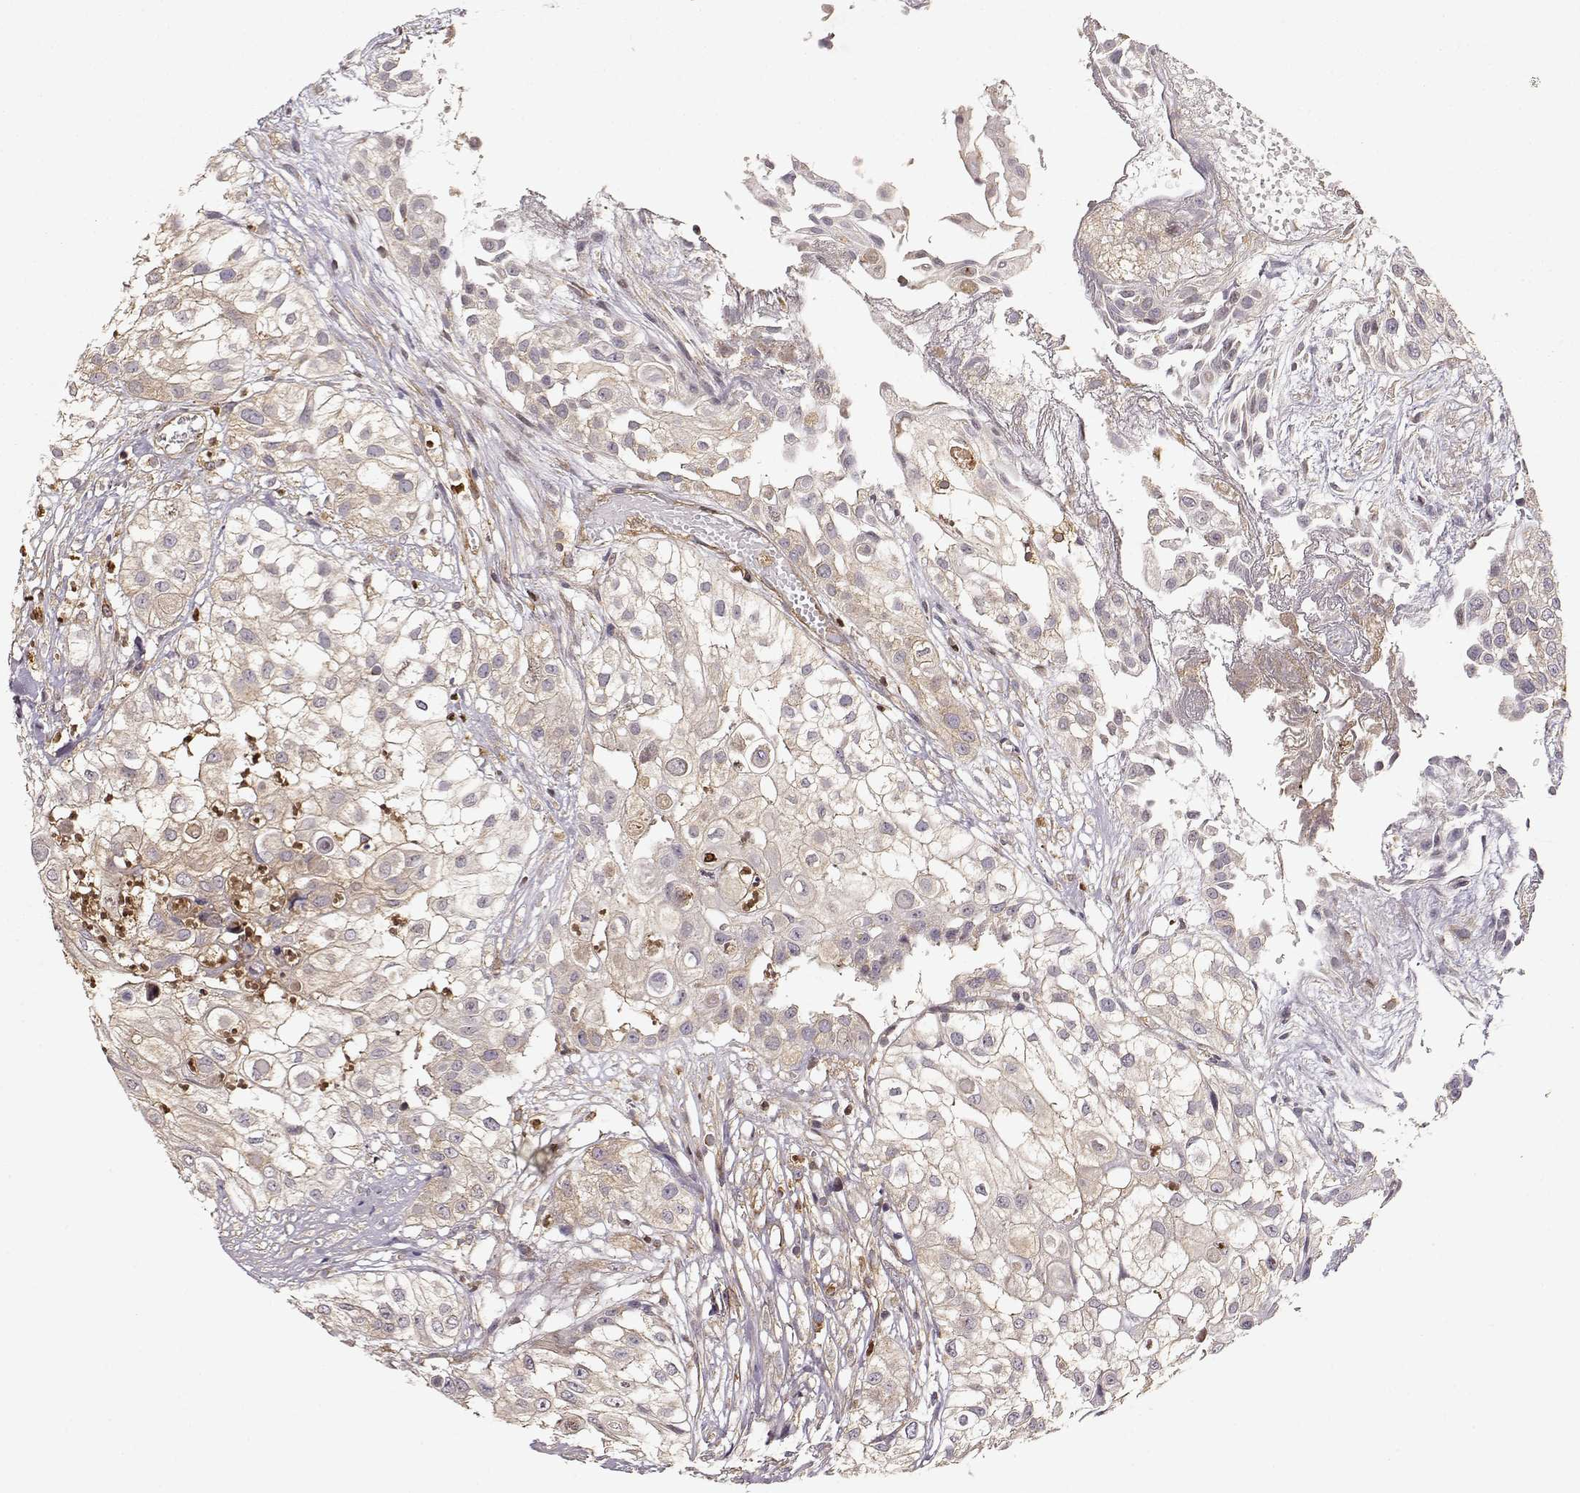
{"staining": {"intensity": "weak", "quantity": ">75%", "location": "cytoplasmic/membranous"}, "tissue": "urothelial cancer", "cell_type": "Tumor cells", "image_type": "cancer", "snomed": [{"axis": "morphology", "description": "Urothelial carcinoma, High grade"}, {"axis": "topography", "description": "Urinary bladder"}], "caption": "An immunohistochemistry photomicrograph of neoplastic tissue is shown. Protein staining in brown shows weak cytoplasmic/membranous positivity in urothelial carcinoma (high-grade) within tumor cells.", "gene": "ARHGEF2", "patient": {"sex": "female", "age": 79}}